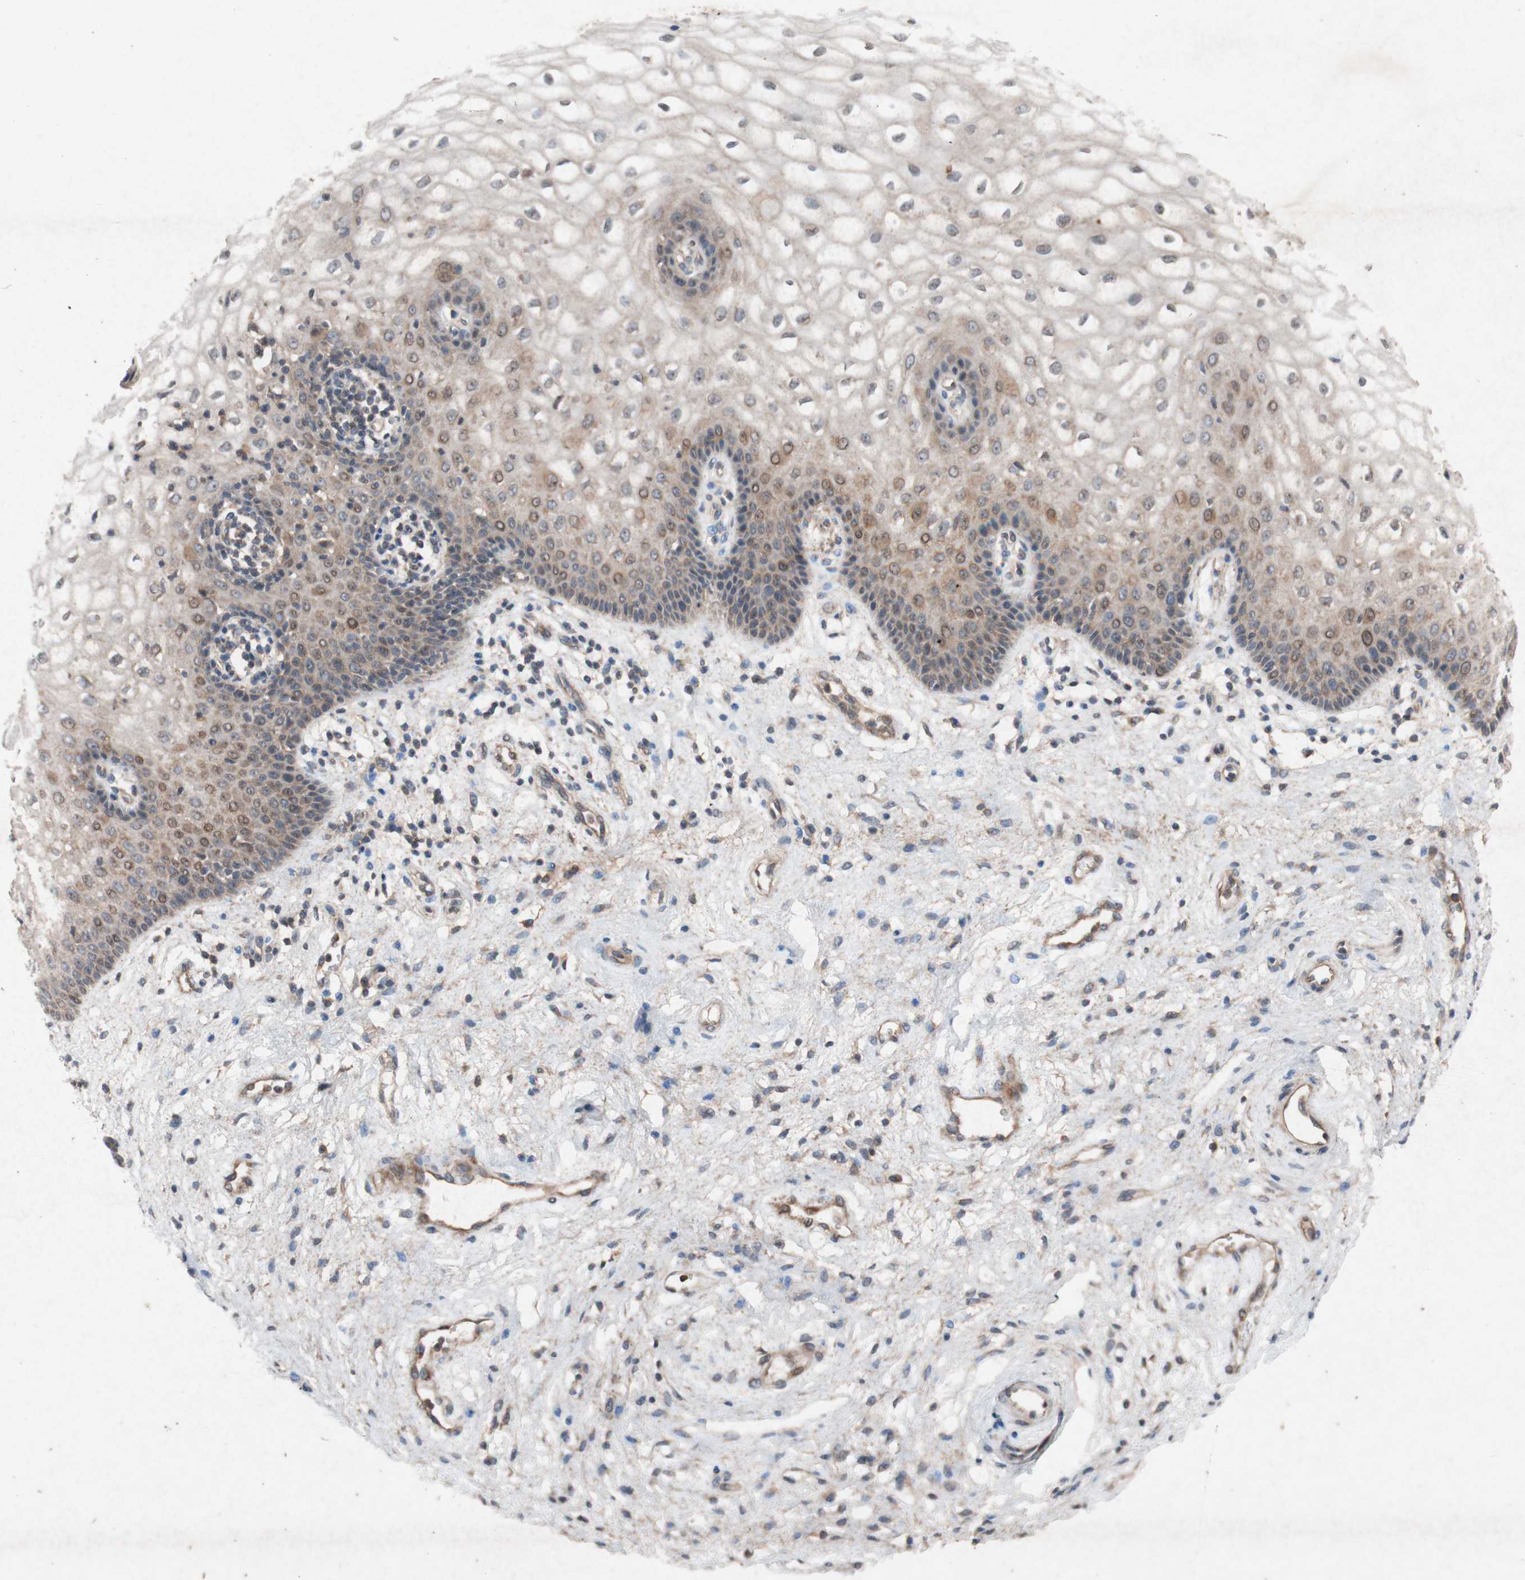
{"staining": {"intensity": "moderate", "quantity": "<25%", "location": "cytoplasmic/membranous"}, "tissue": "vagina", "cell_type": "Squamous epithelial cells", "image_type": "normal", "snomed": [{"axis": "morphology", "description": "Normal tissue, NOS"}, {"axis": "topography", "description": "Vagina"}], "caption": "A brown stain shows moderate cytoplasmic/membranous staining of a protein in squamous epithelial cells of benign vagina. The protein of interest is shown in brown color, while the nuclei are stained blue.", "gene": "ATP6V1F", "patient": {"sex": "female", "age": 34}}